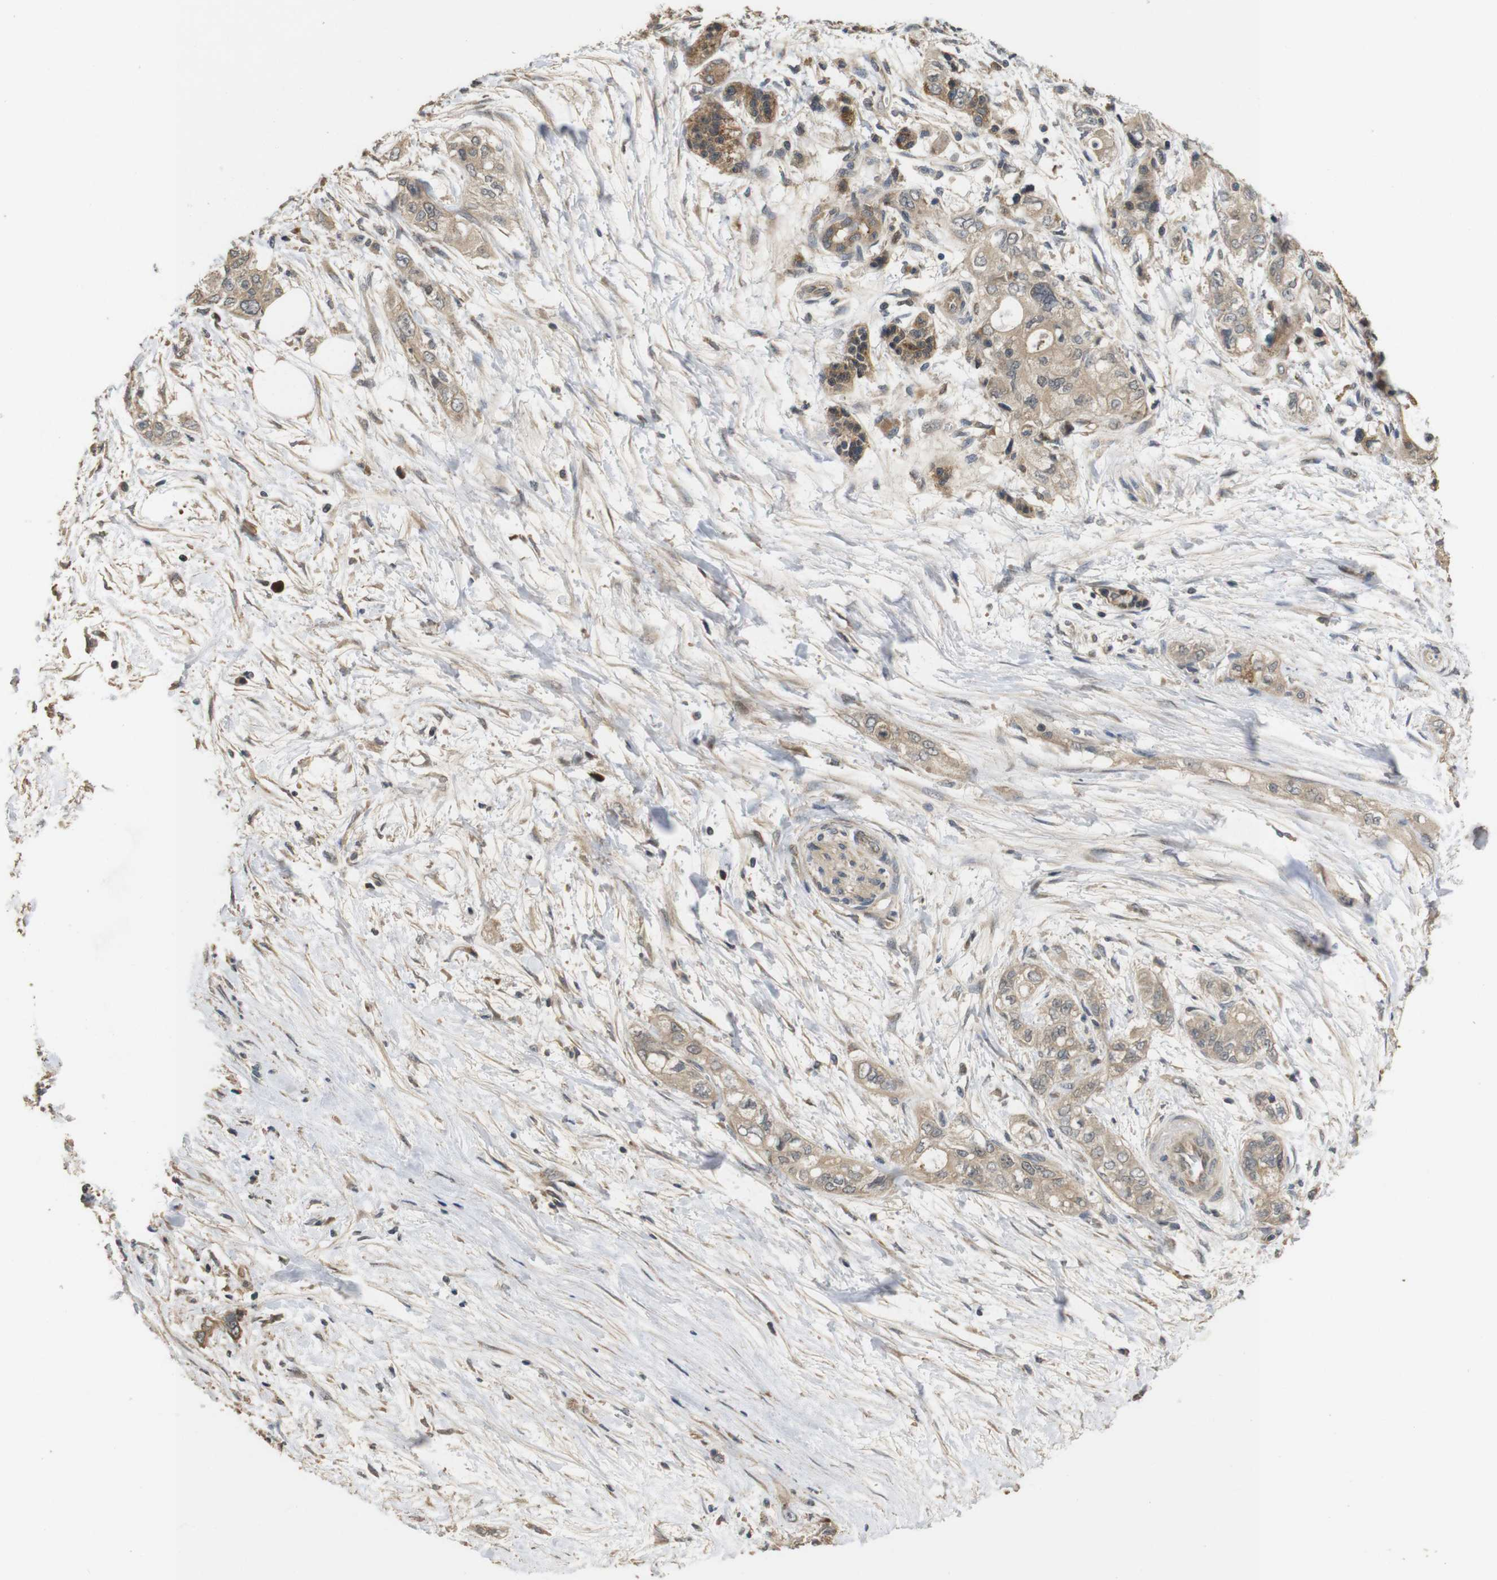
{"staining": {"intensity": "moderate", "quantity": ">75%", "location": "cytoplasmic/membranous"}, "tissue": "pancreatic cancer", "cell_type": "Tumor cells", "image_type": "cancer", "snomed": [{"axis": "morphology", "description": "Adenocarcinoma, NOS"}, {"axis": "topography", "description": "Pancreas"}], "caption": "Brown immunohistochemical staining in pancreatic adenocarcinoma exhibits moderate cytoplasmic/membranous expression in about >75% of tumor cells.", "gene": "PCDHB10", "patient": {"sex": "male", "age": 70}}